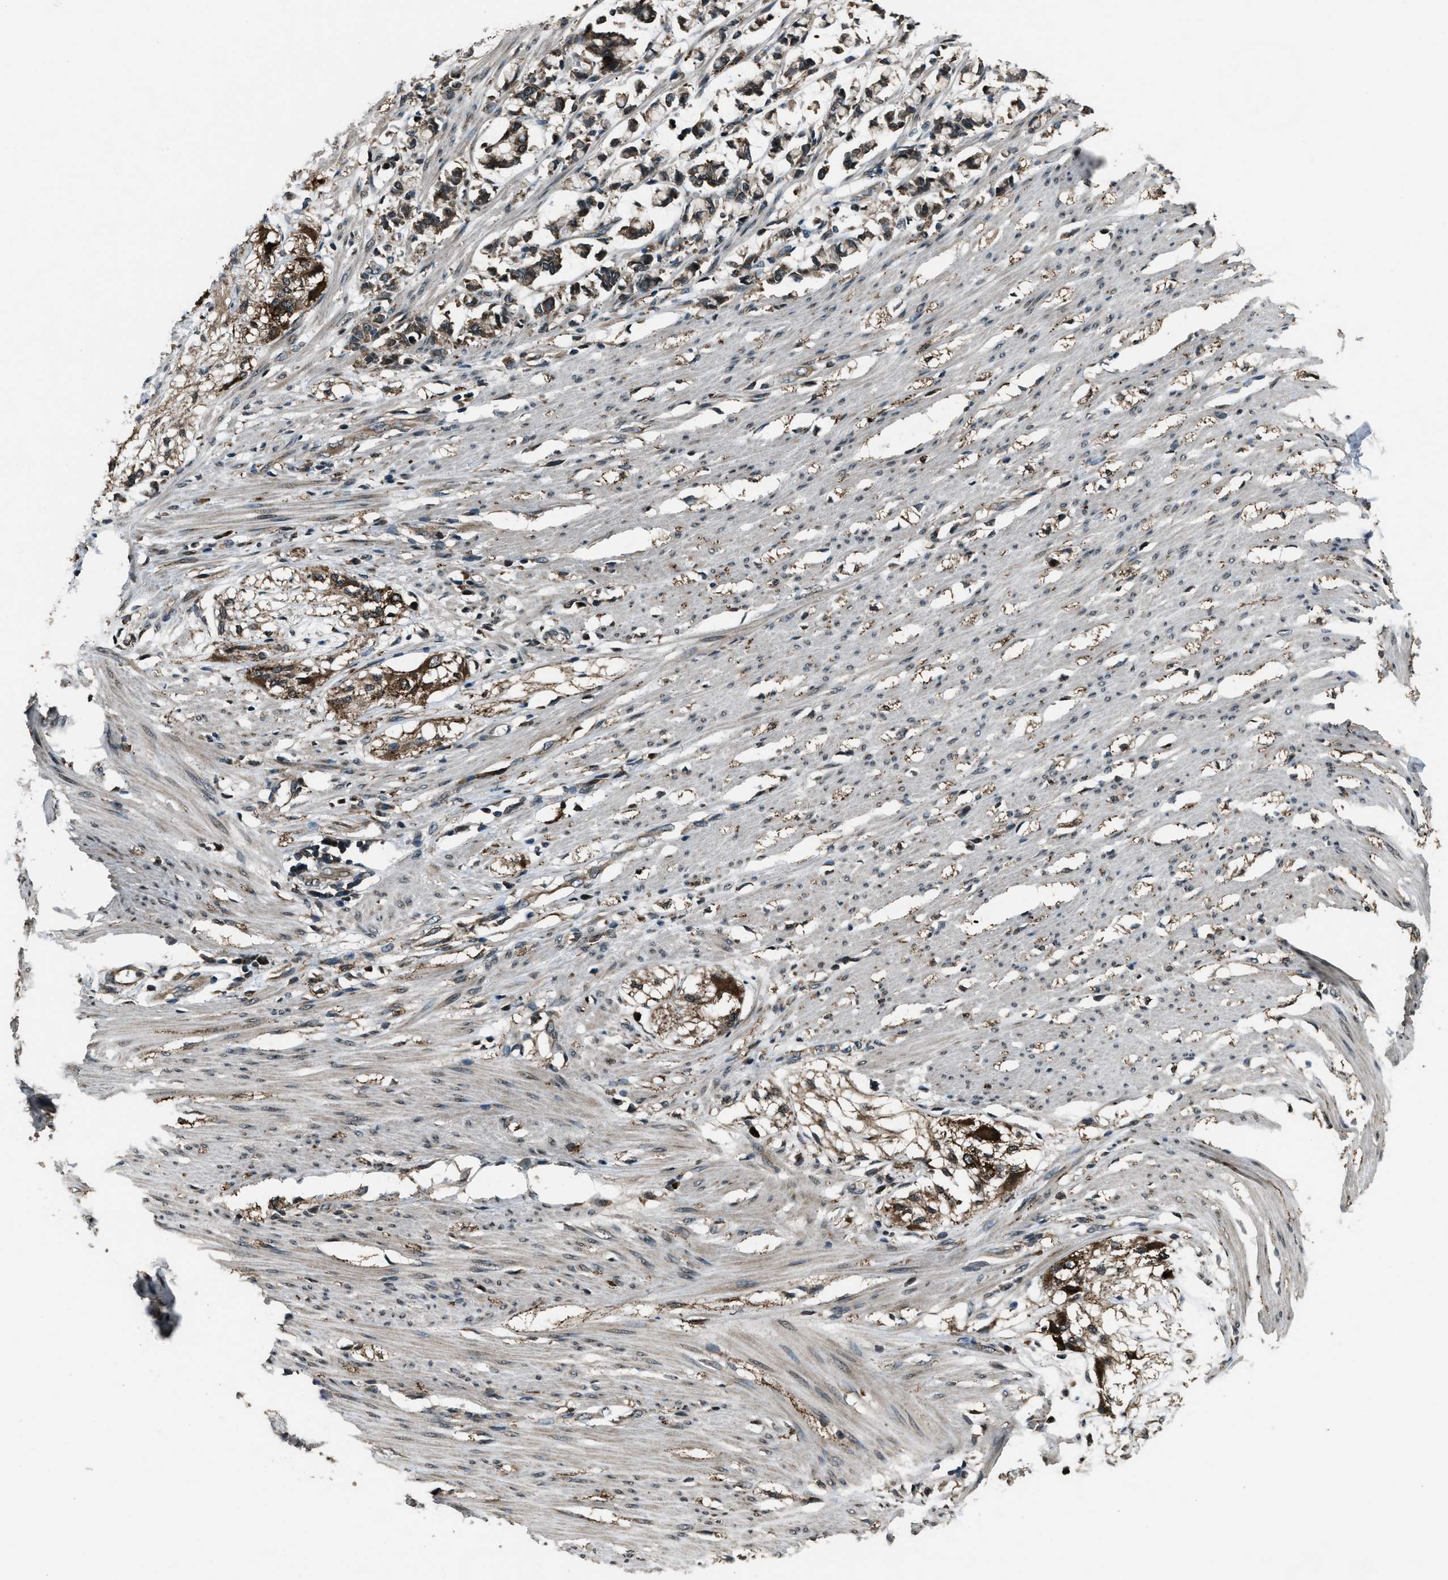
{"staining": {"intensity": "weak", "quantity": ">75%", "location": "cytoplasmic/membranous"}, "tissue": "smooth muscle", "cell_type": "Smooth muscle cells", "image_type": "normal", "snomed": [{"axis": "morphology", "description": "Normal tissue, NOS"}, {"axis": "morphology", "description": "Adenocarcinoma, NOS"}, {"axis": "topography", "description": "Smooth muscle"}, {"axis": "topography", "description": "Colon"}], "caption": "This micrograph displays immunohistochemistry staining of normal human smooth muscle, with low weak cytoplasmic/membranous positivity in approximately >75% of smooth muscle cells.", "gene": "TRIM4", "patient": {"sex": "male", "age": 14}}